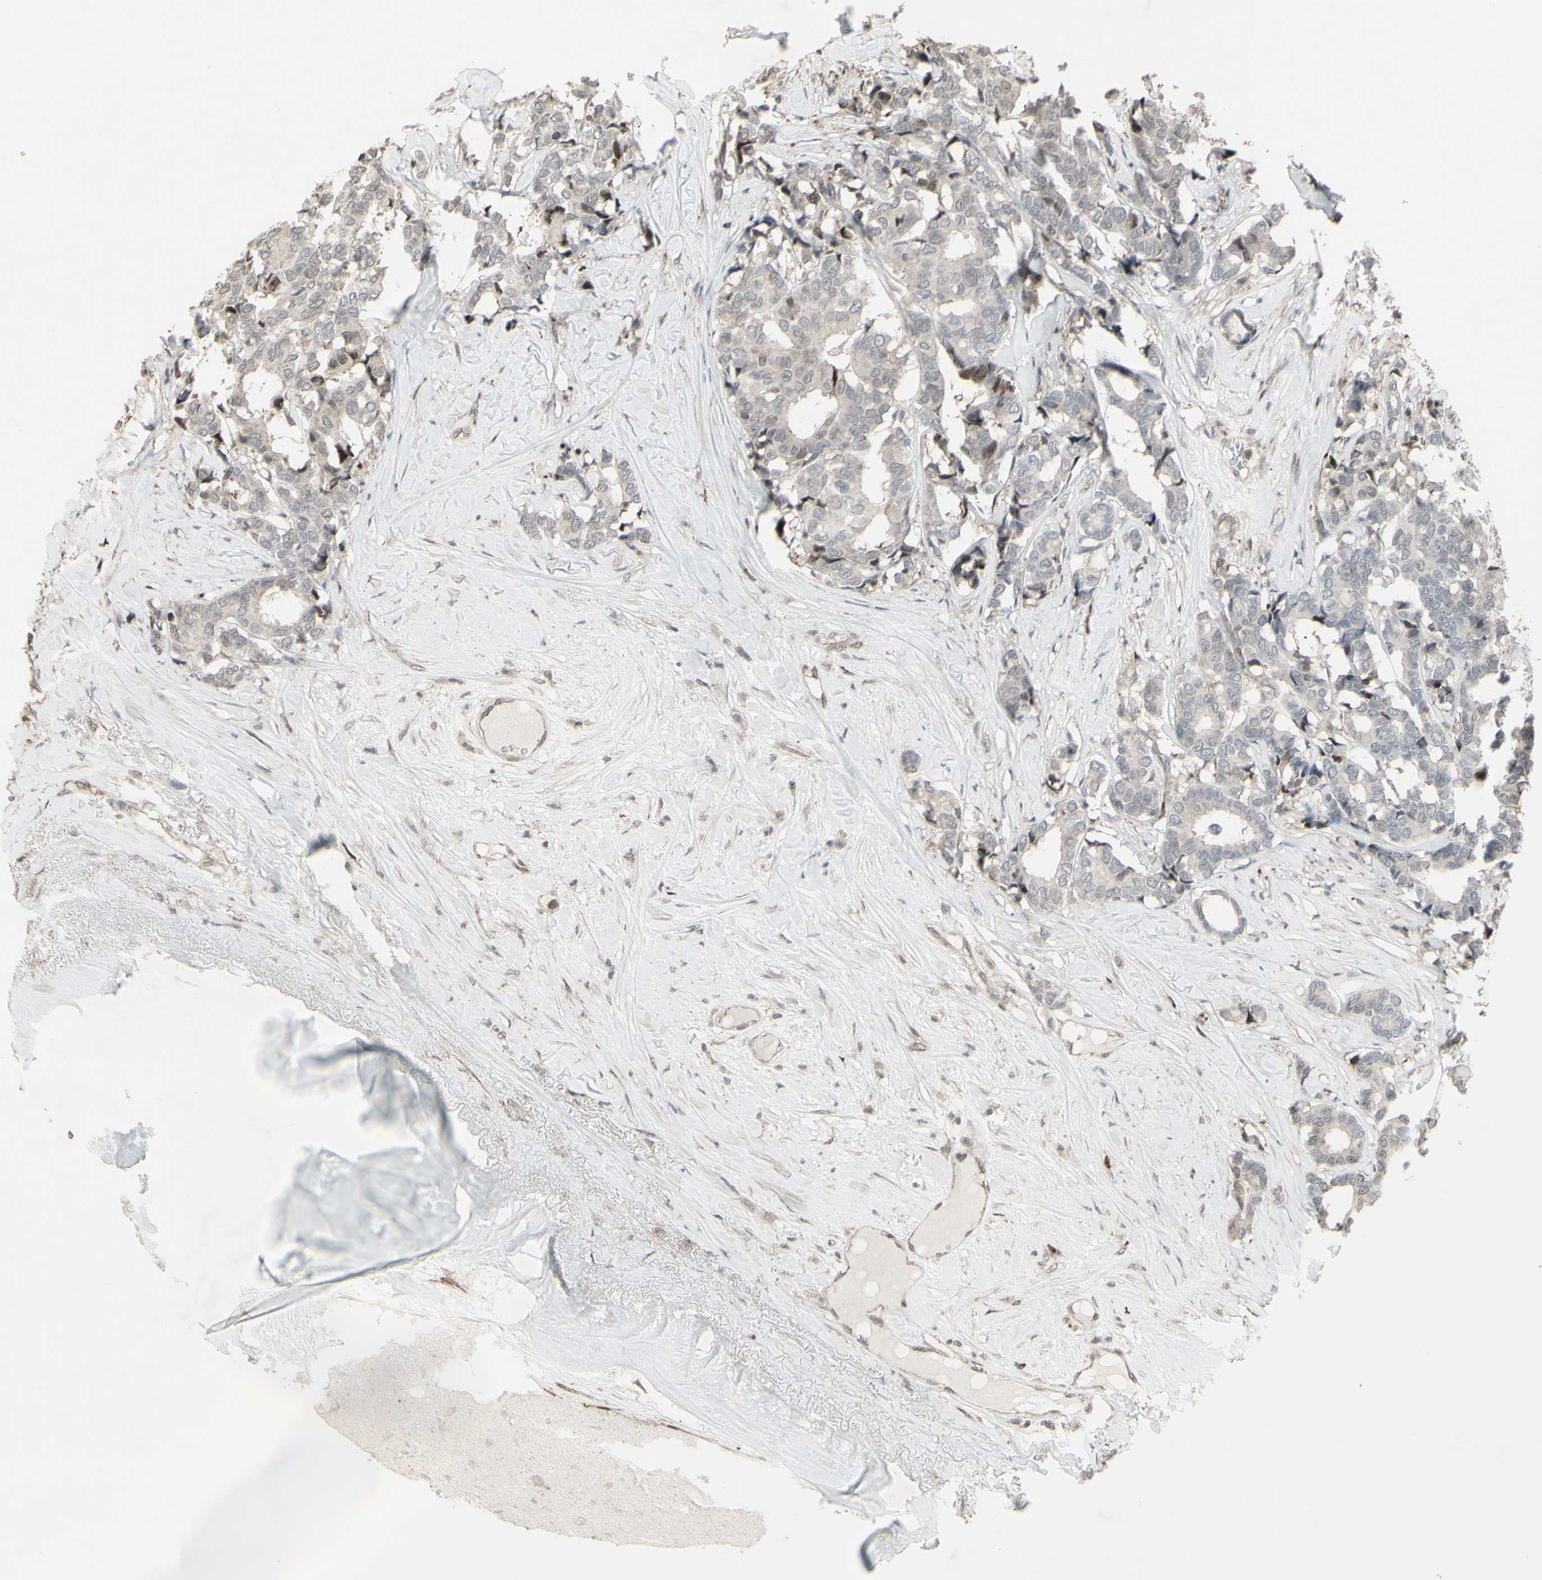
{"staining": {"intensity": "negative", "quantity": "none", "location": "none"}, "tissue": "breast cancer", "cell_type": "Tumor cells", "image_type": "cancer", "snomed": [{"axis": "morphology", "description": "Duct carcinoma"}, {"axis": "topography", "description": "Breast"}], "caption": "The image exhibits no staining of tumor cells in breast cancer (intraductal carcinoma). The staining was performed using DAB (3,3'-diaminobenzidine) to visualize the protein expression in brown, while the nuclei were stained in blue with hematoxylin (Magnification: 20x).", "gene": "CD33", "patient": {"sex": "female", "age": 87}}